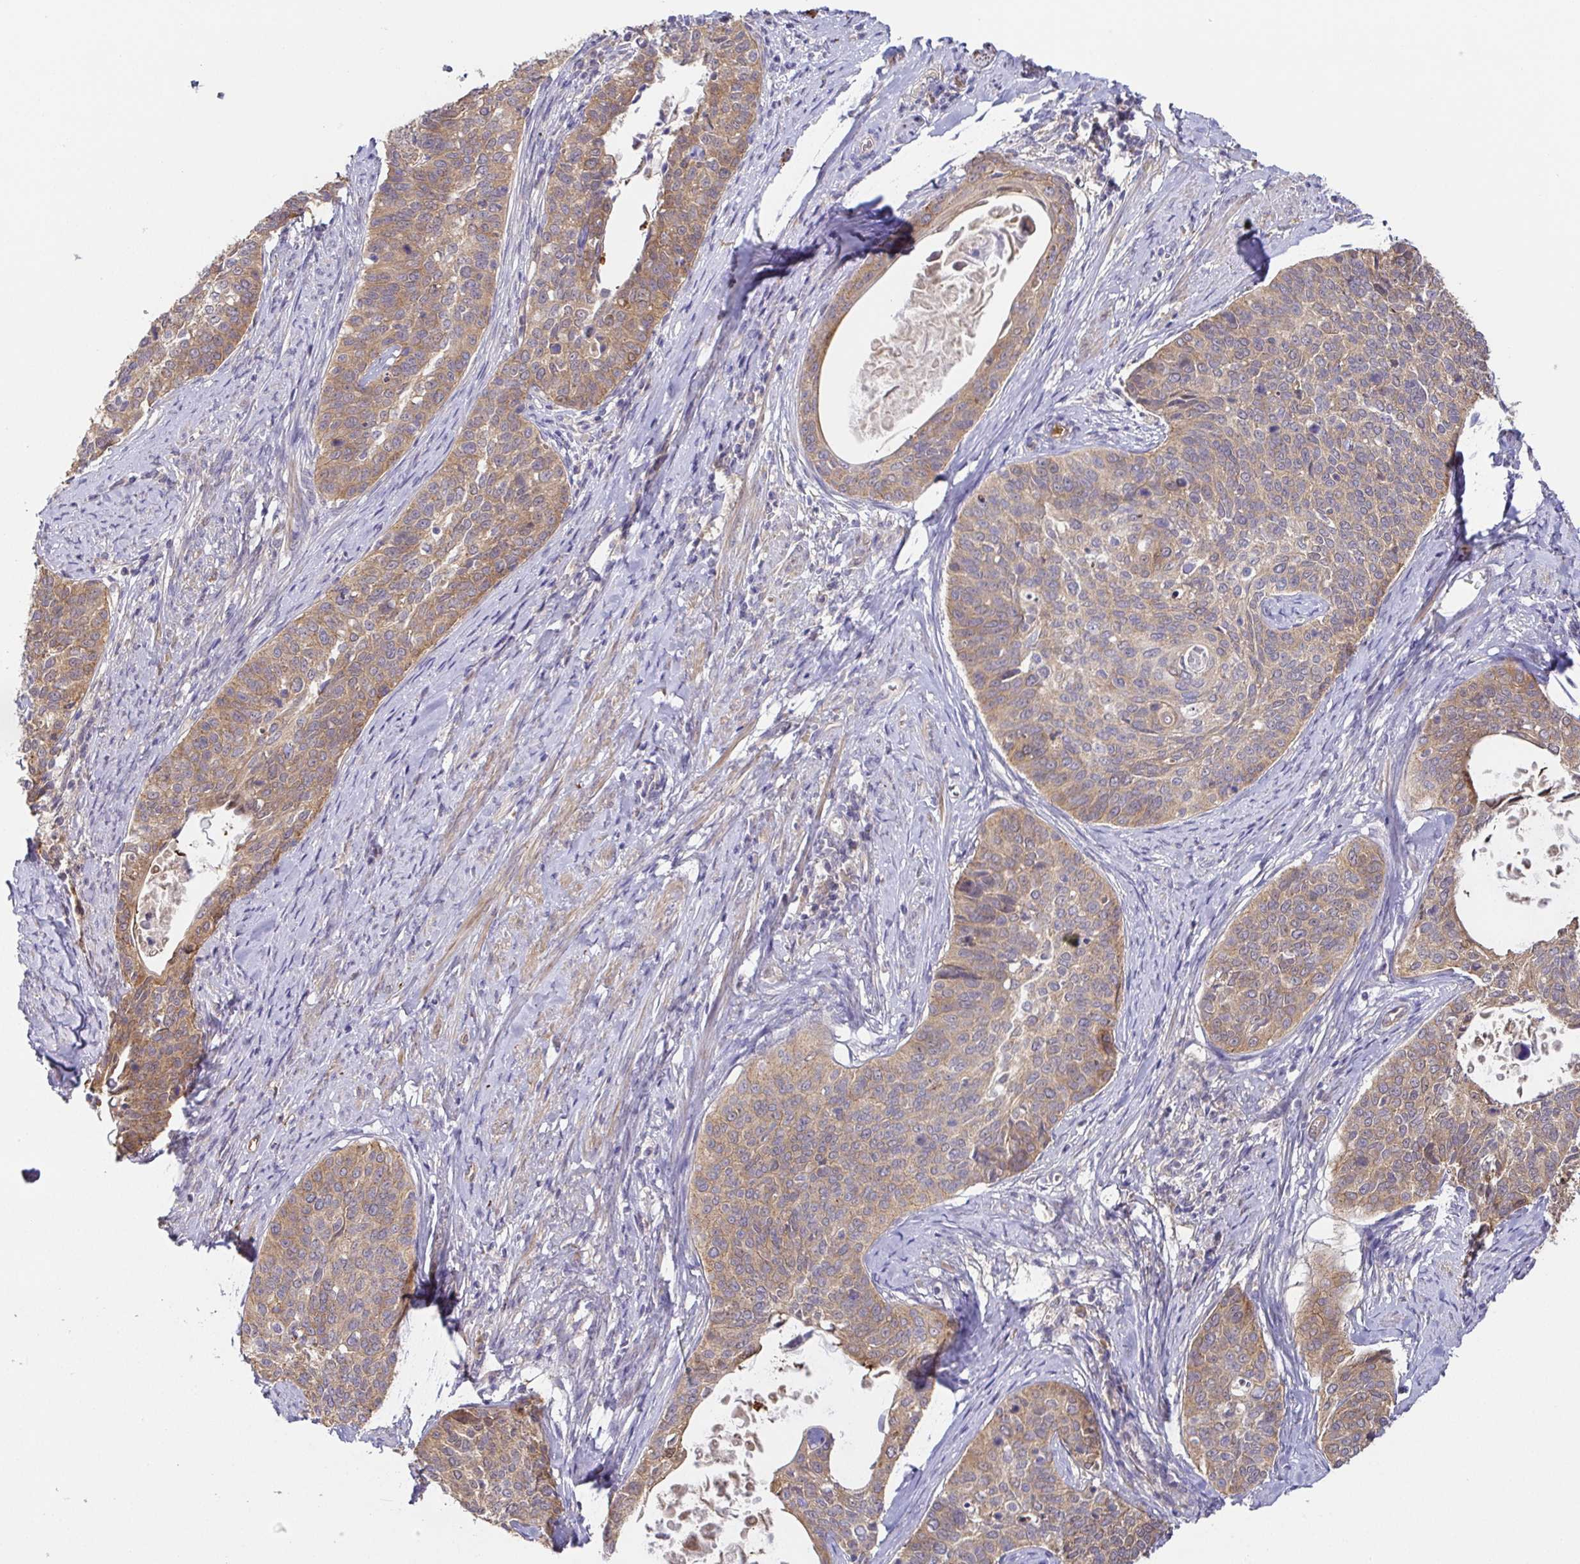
{"staining": {"intensity": "moderate", "quantity": ">75%", "location": "cytoplasmic/membranous"}, "tissue": "cervical cancer", "cell_type": "Tumor cells", "image_type": "cancer", "snomed": [{"axis": "morphology", "description": "Squamous cell carcinoma, NOS"}, {"axis": "topography", "description": "Cervix"}], "caption": "Immunohistochemistry image of neoplastic tissue: squamous cell carcinoma (cervical) stained using immunohistochemistry (IHC) demonstrates medium levels of moderate protein expression localized specifically in the cytoplasmic/membranous of tumor cells, appearing as a cytoplasmic/membranous brown color.", "gene": "EIF3D", "patient": {"sex": "female", "age": 69}}